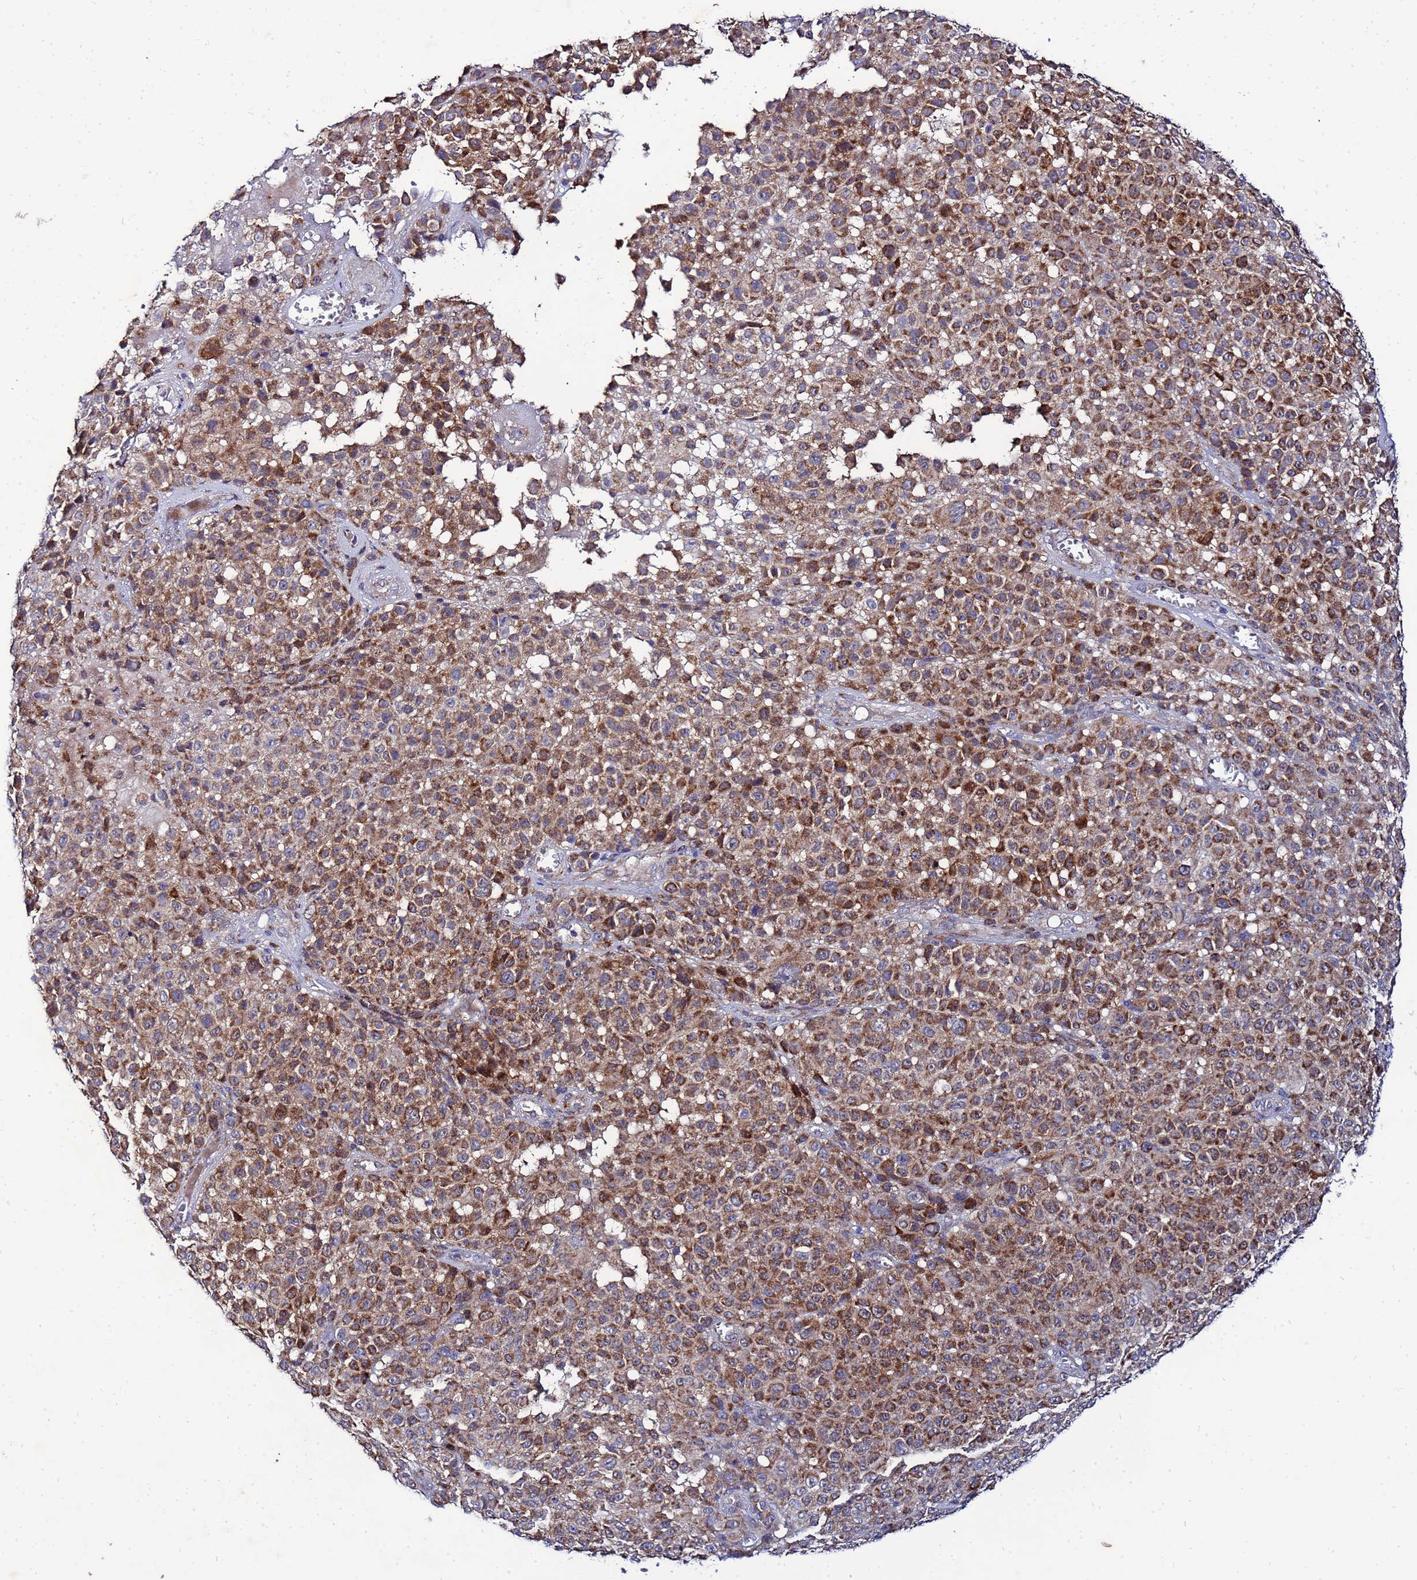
{"staining": {"intensity": "strong", "quantity": ">75%", "location": "cytoplasmic/membranous"}, "tissue": "melanoma", "cell_type": "Tumor cells", "image_type": "cancer", "snomed": [{"axis": "morphology", "description": "Malignant melanoma, NOS"}, {"axis": "topography", "description": "Skin"}], "caption": "IHC (DAB) staining of human melanoma exhibits strong cytoplasmic/membranous protein positivity in approximately >75% of tumor cells. (Stains: DAB (3,3'-diaminobenzidine) in brown, nuclei in blue, Microscopy: brightfield microscopy at high magnification).", "gene": "FAHD2A", "patient": {"sex": "female", "age": 94}}